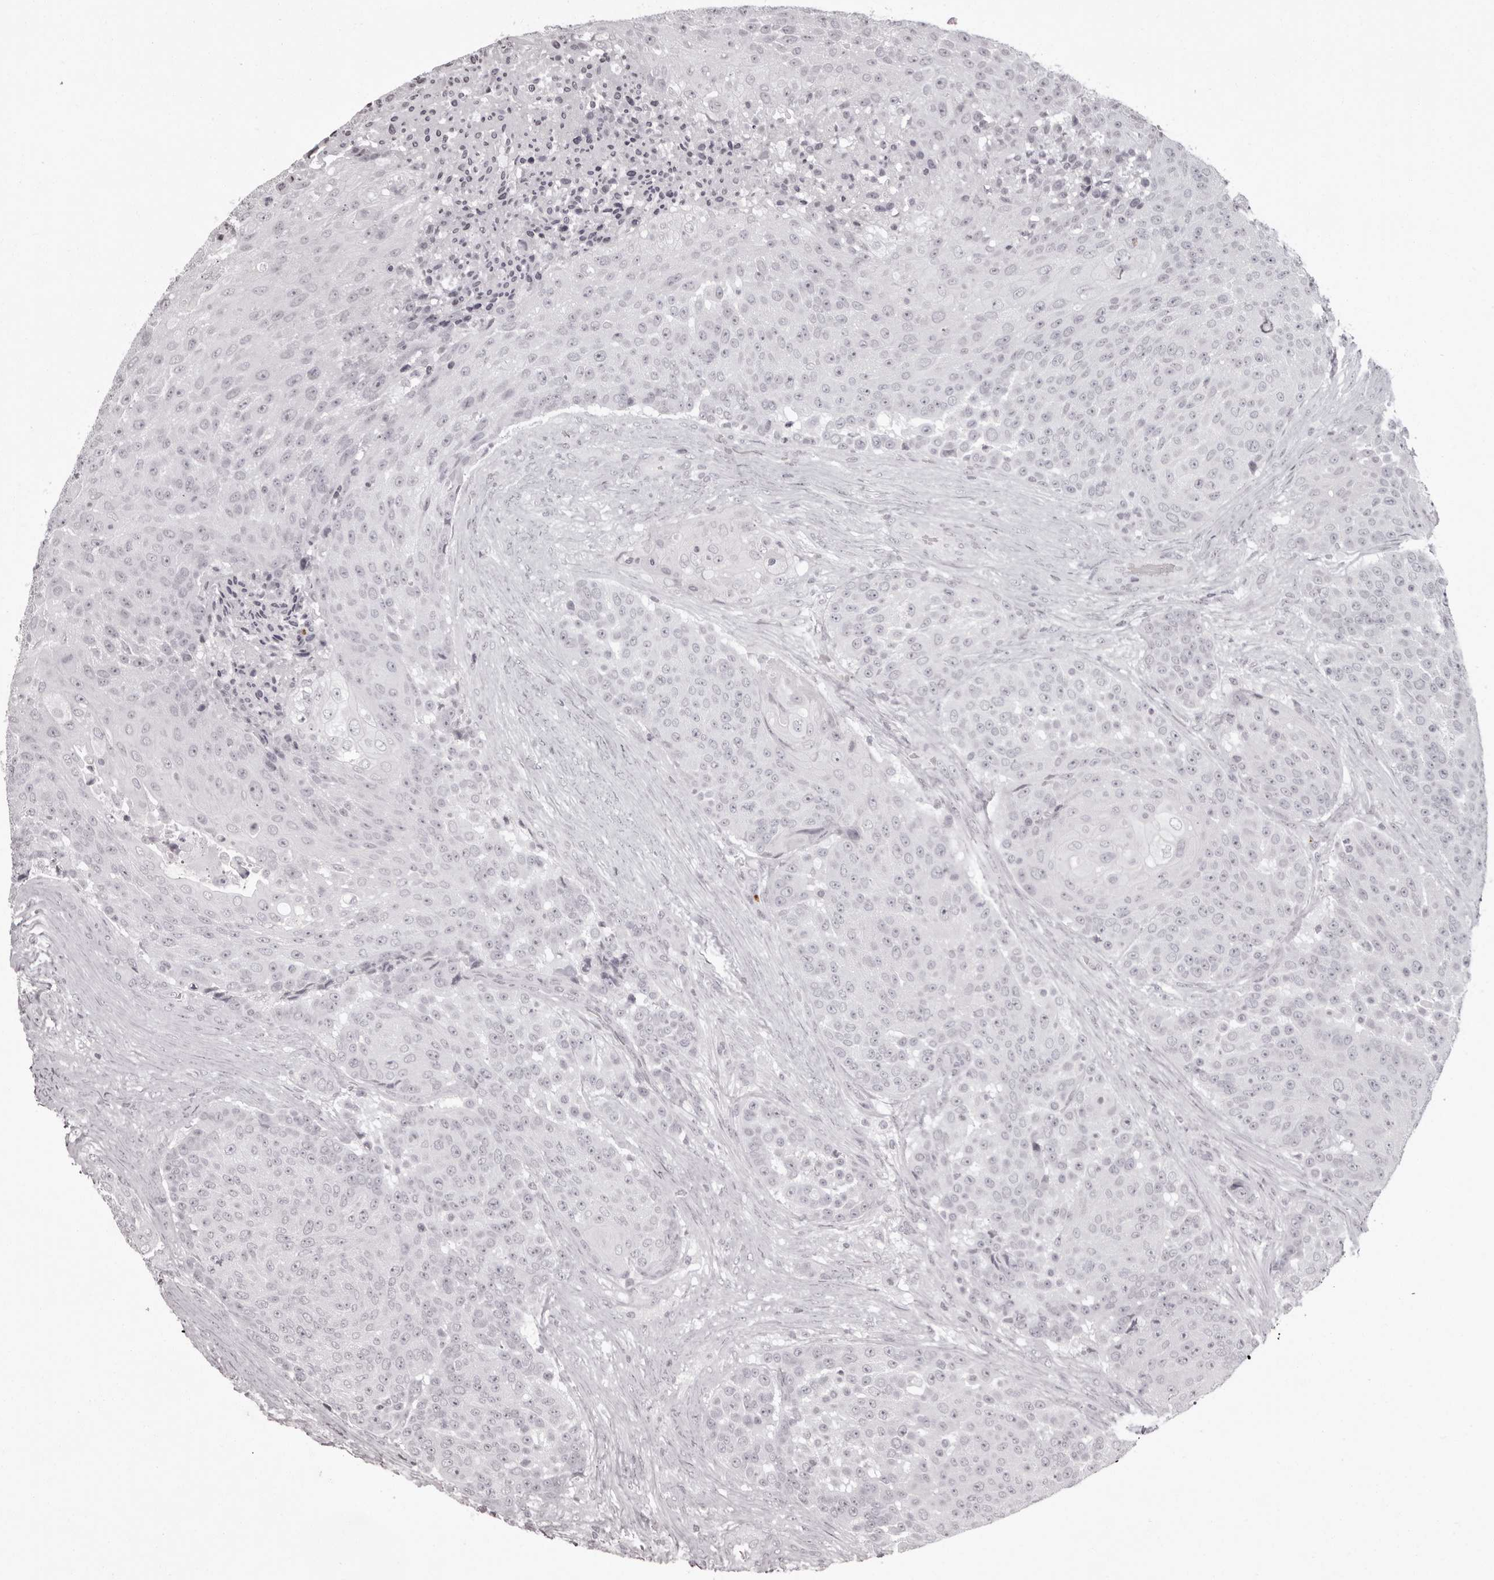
{"staining": {"intensity": "negative", "quantity": "none", "location": "none"}, "tissue": "urothelial cancer", "cell_type": "Tumor cells", "image_type": "cancer", "snomed": [{"axis": "morphology", "description": "Urothelial carcinoma, High grade"}, {"axis": "topography", "description": "Urinary bladder"}], "caption": "Image shows no protein expression in tumor cells of urothelial carcinoma (high-grade) tissue. The staining is performed using DAB brown chromogen with nuclei counter-stained in using hematoxylin.", "gene": "C8orf74", "patient": {"sex": "female", "age": 63}}